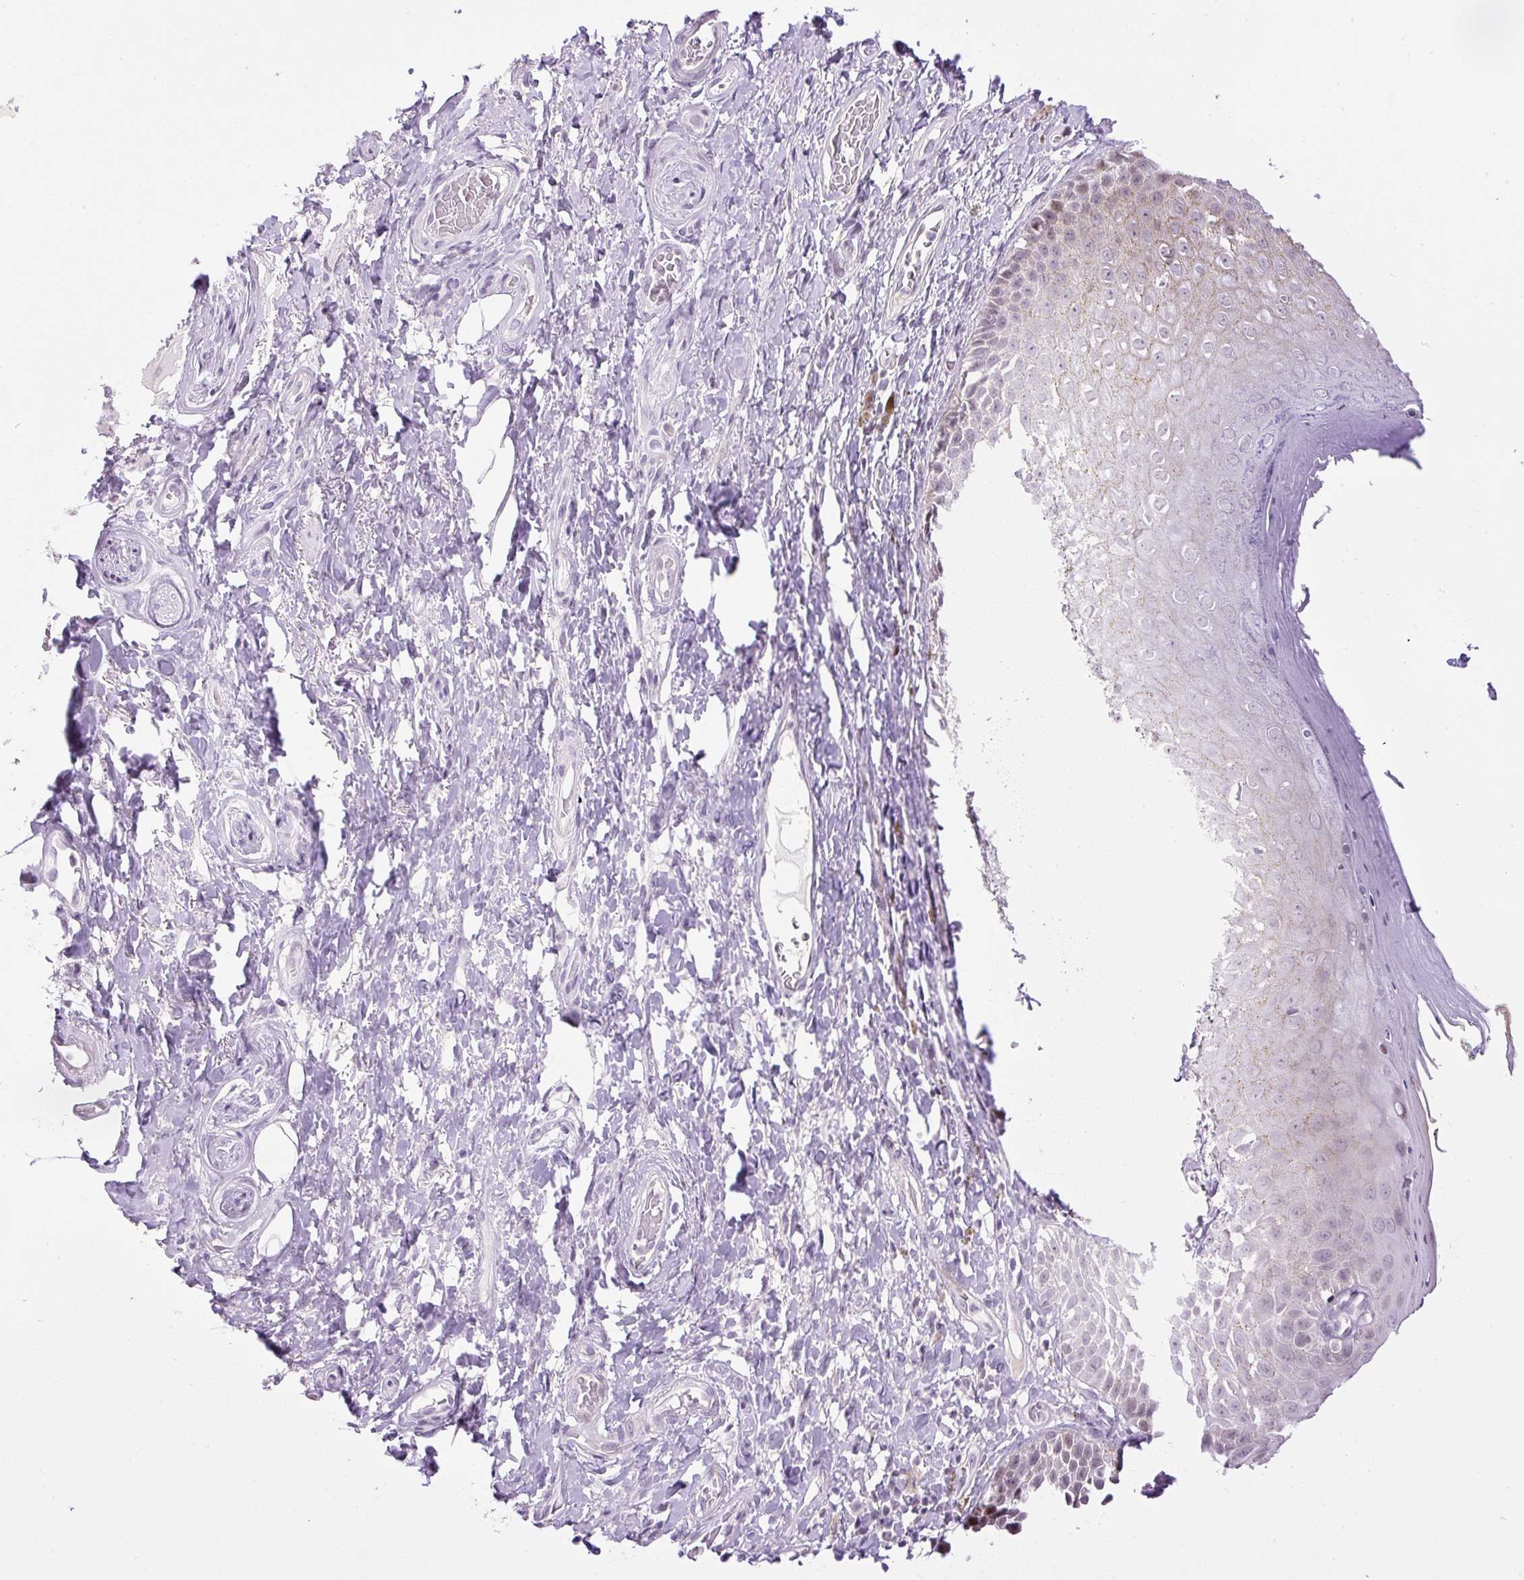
{"staining": {"intensity": "moderate", "quantity": "<25%", "location": "nuclear"}, "tissue": "skin", "cell_type": "Epidermal cells", "image_type": "normal", "snomed": [{"axis": "morphology", "description": "Normal tissue, NOS"}, {"axis": "topography", "description": "Anal"}, {"axis": "topography", "description": "Peripheral nerve tissue"}], "caption": "Immunohistochemistry staining of normal skin, which shows low levels of moderate nuclear positivity in about <25% of epidermal cells indicating moderate nuclear protein staining. The staining was performed using DAB (3,3'-diaminobenzidine) (brown) for protein detection and nuclei were counterstained in hematoxylin (blue).", "gene": "ARHGEF18", "patient": {"sex": "male", "age": 53}}